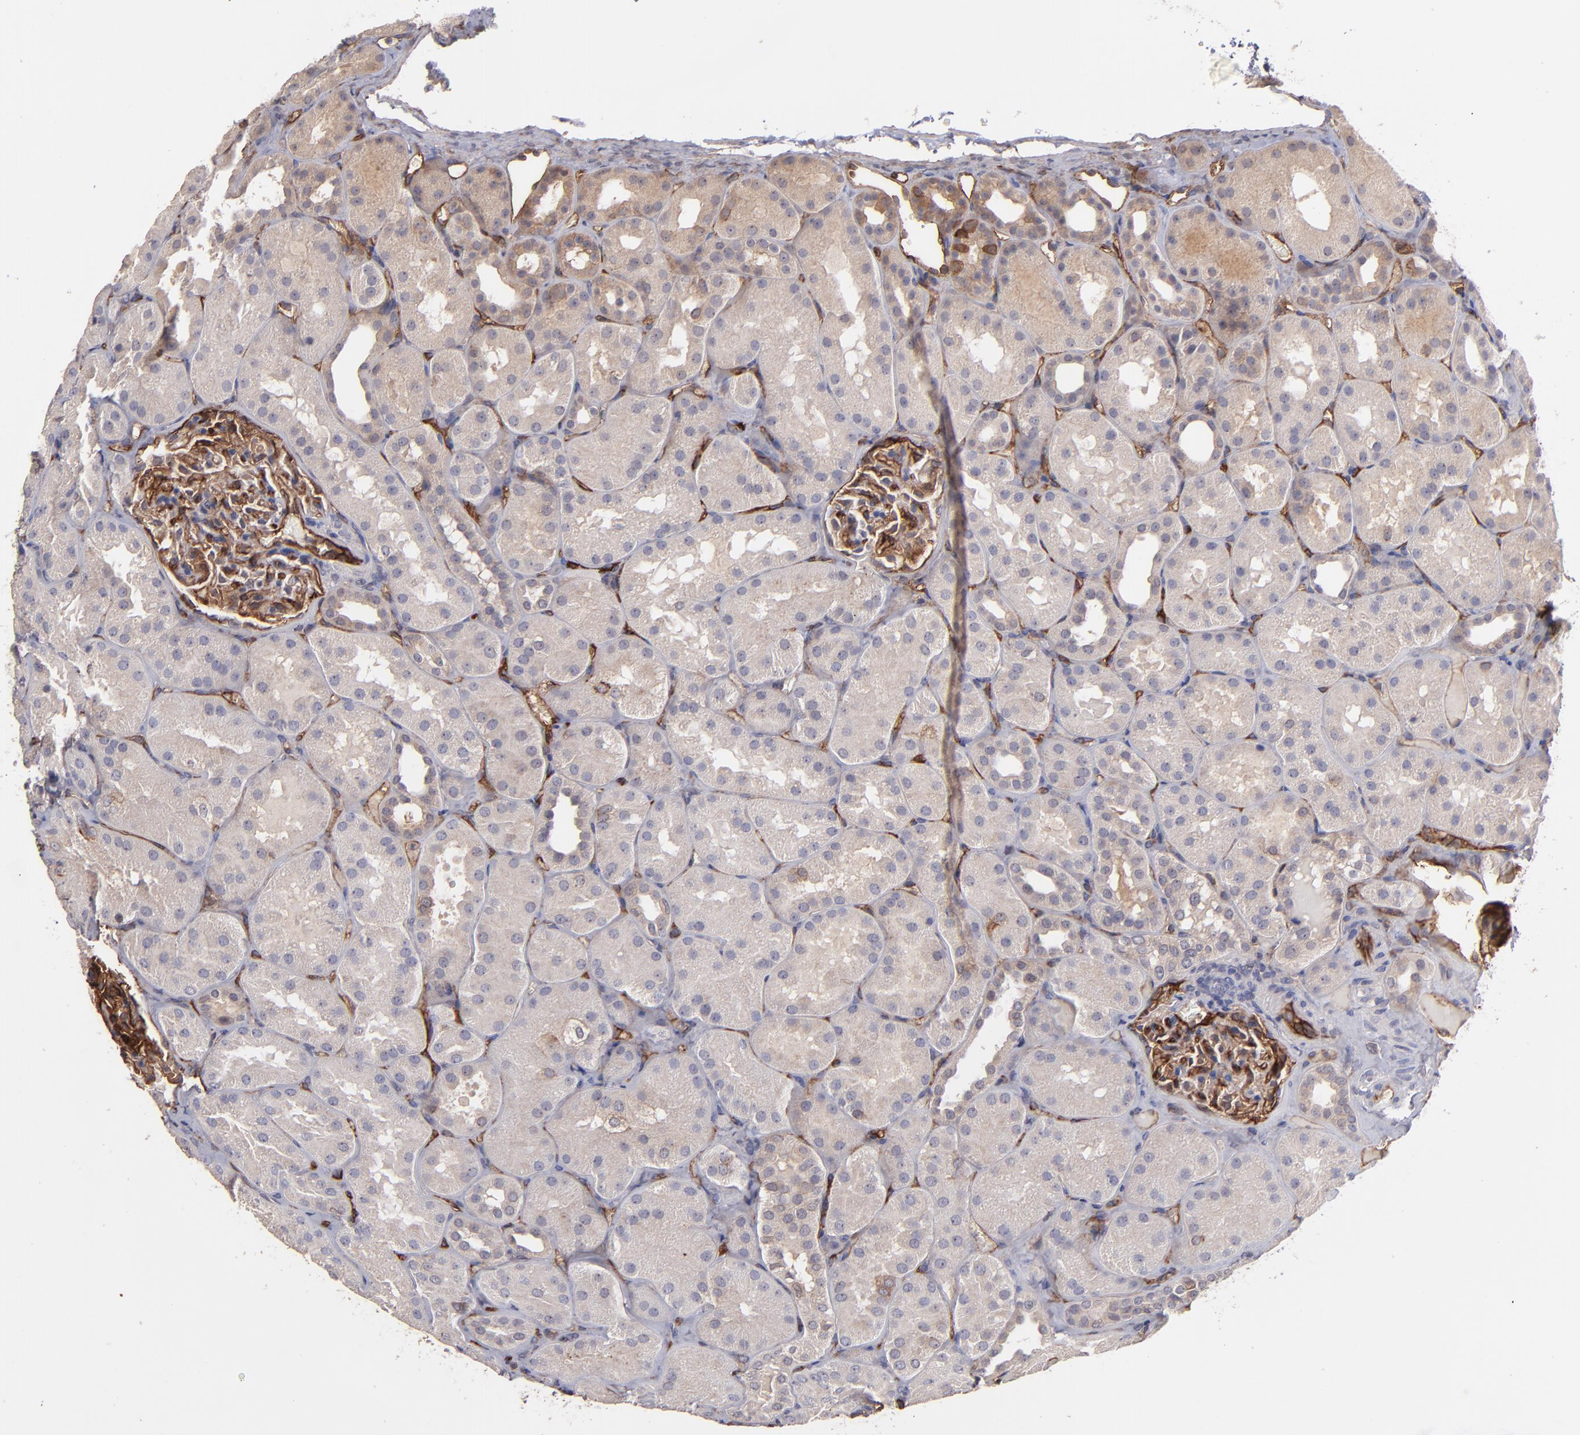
{"staining": {"intensity": "strong", "quantity": ">75%", "location": "cytoplasmic/membranous"}, "tissue": "kidney", "cell_type": "Cells in glomeruli", "image_type": "normal", "snomed": [{"axis": "morphology", "description": "Normal tissue, NOS"}, {"axis": "topography", "description": "Kidney"}], "caption": "The immunohistochemical stain highlights strong cytoplasmic/membranous positivity in cells in glomeruli of normal kidney.", "gene": "ICAM1", "patient": {"sex": "male", "age": 28}}